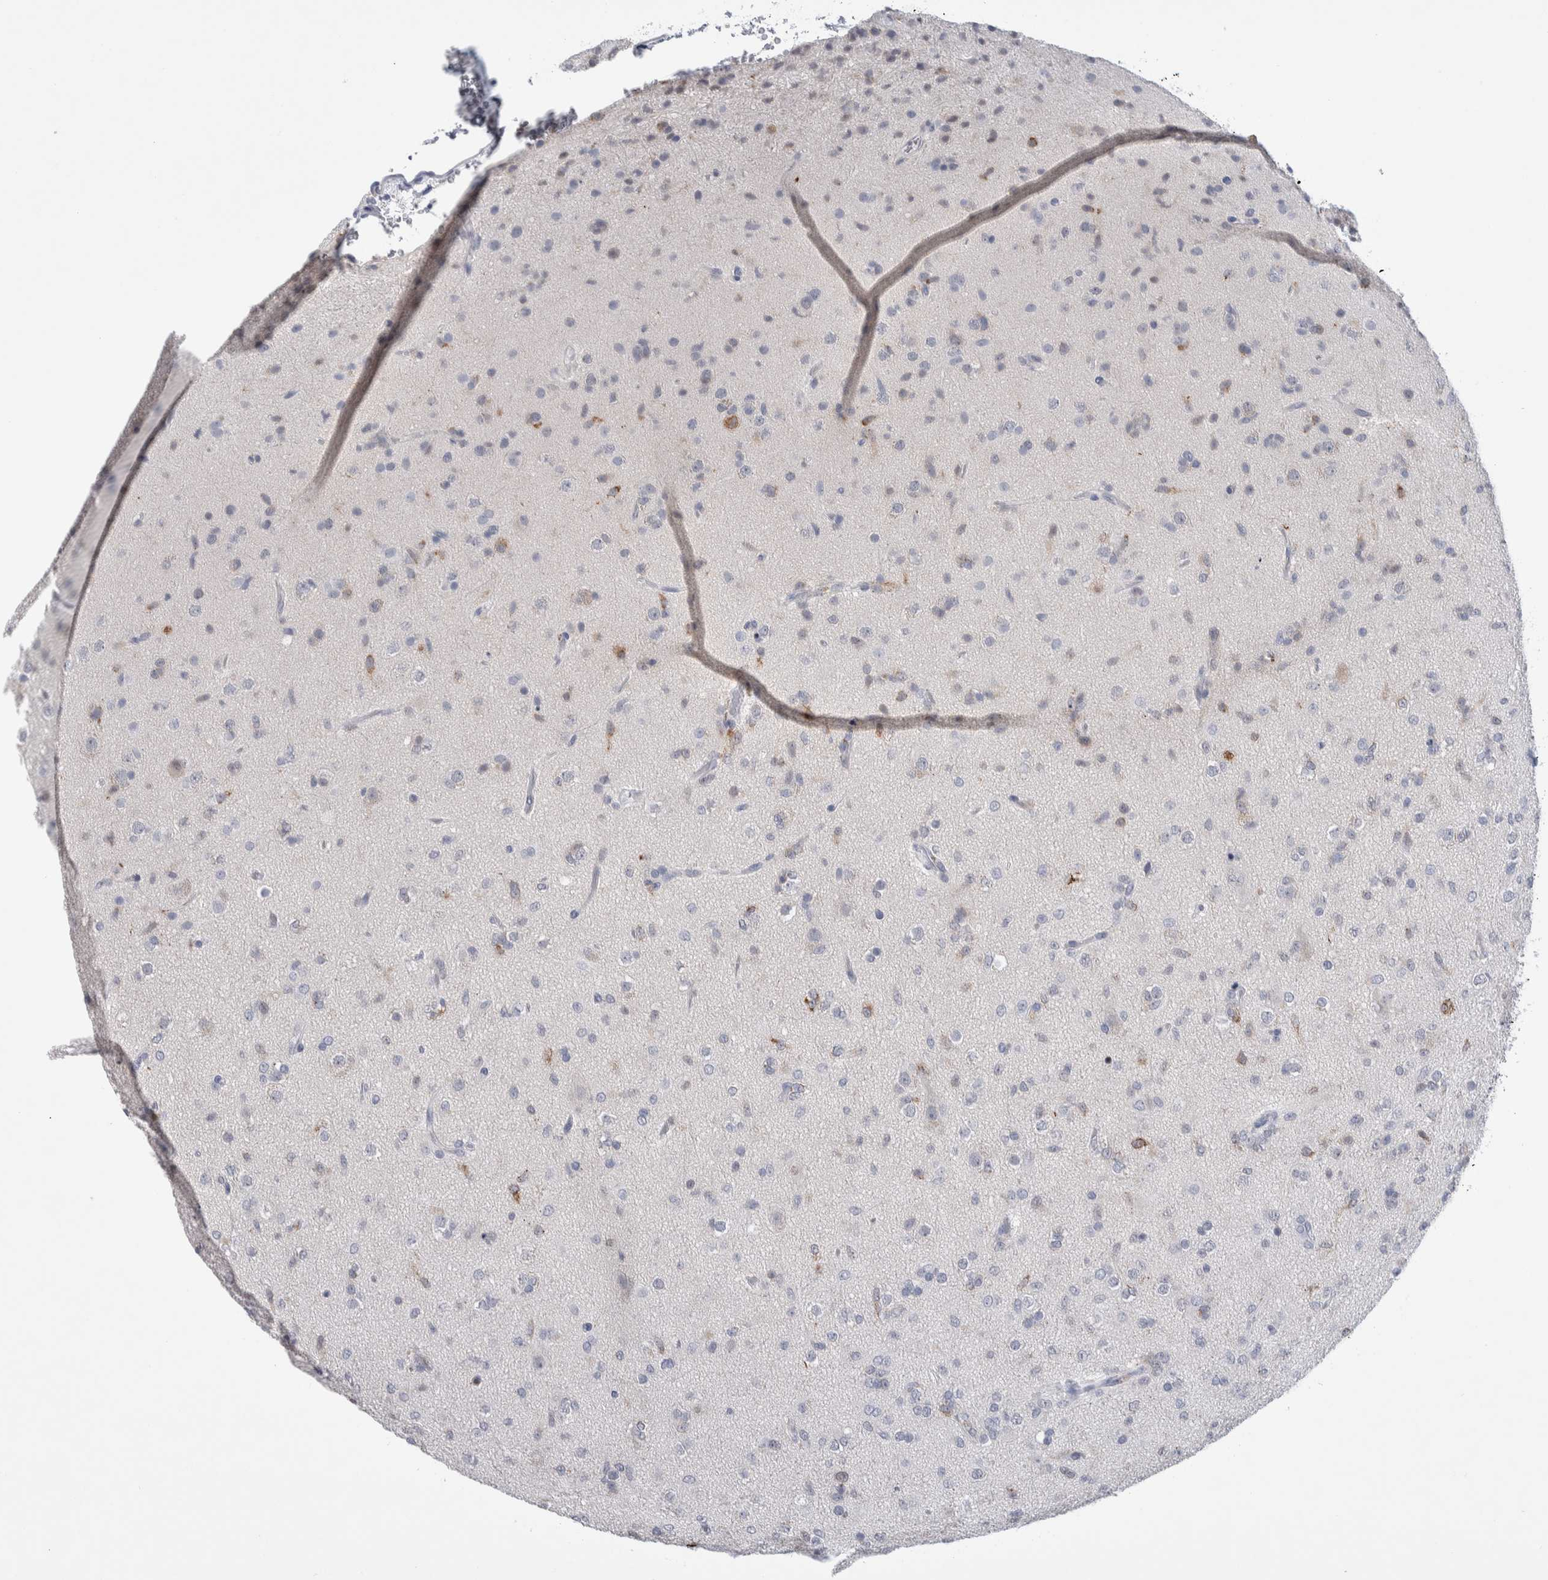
{"staining": {"intensity": "negative", "quantity": "none", "location": "none"}, "tissue": "glioma", "cell_type": "Tumor cells", "image_type": "cancer", "snomed": [{"axis": "morphology", "description": "Glioma, malignant, Low grade"}, {"axis": "topography", "description": "Brain"}], "caption": "Low-grade glioma (malignant) stained for a protein using IHC exhibits no positivity tumor cells.", "gene": "LURAP1L", "patient": {"sex": "male", "age": 65}}